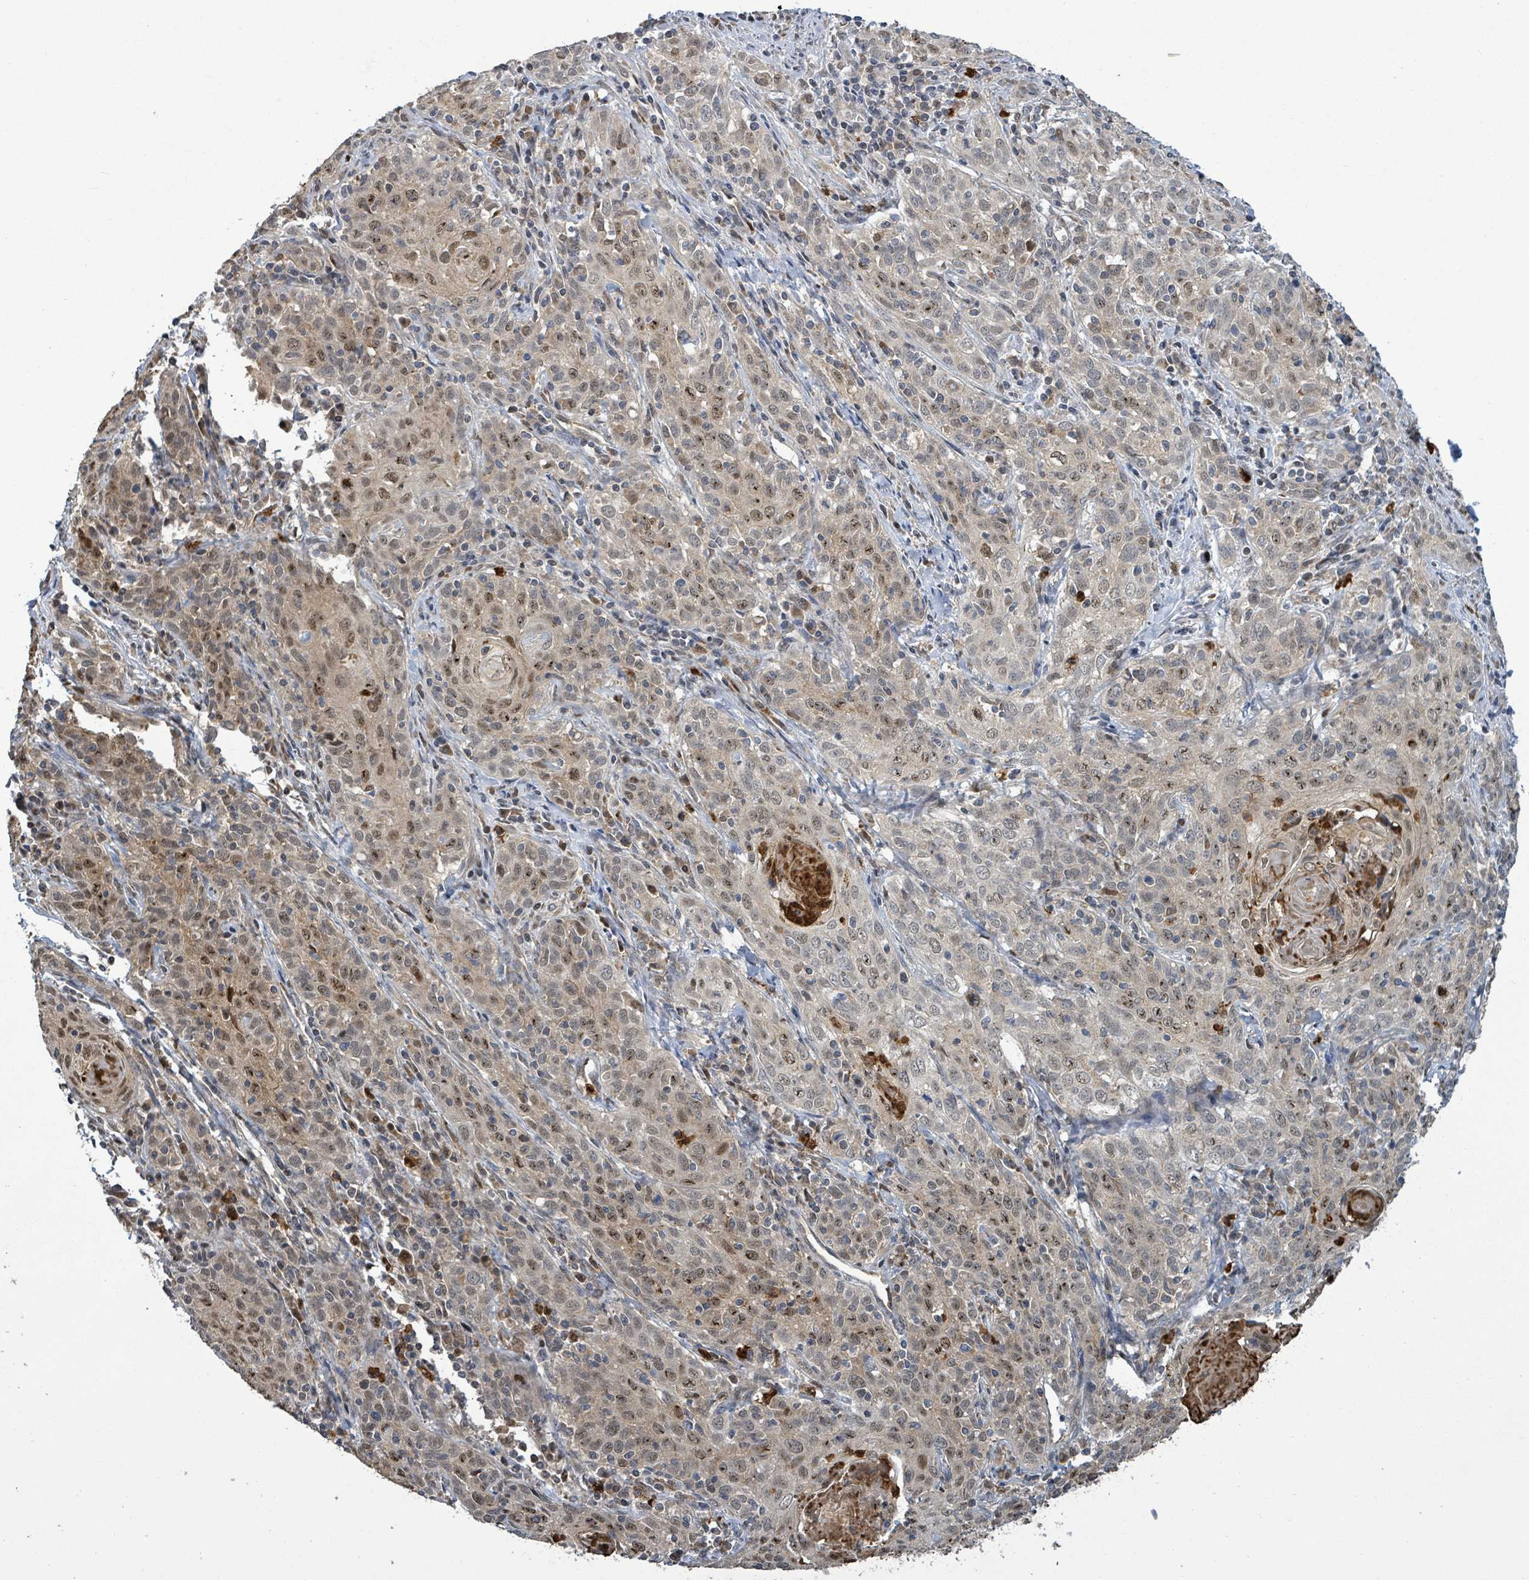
{"staining": {"intensity": "weak", "quantity": "25%-75%", "location": "cytoplasmic/membranous,nuclear"}, "tissue": "cervical cancer", "cell_type": "Tumor cells", "image_type": "cancer", "snomed": [{"axis": "morphology", "description": "Squamous cell carcinoma, NOS"}, {"axis": "topography", "description": "Cervix"}], "caption": "Weak cytoplasmic/membranous and nuclear staining for a protein is seen in about 25%-75% of tumor cells of cervical cancer using immunohistochemistry.", "gene": "COQ6", "patient": {"sex": "female", "age": 57}}